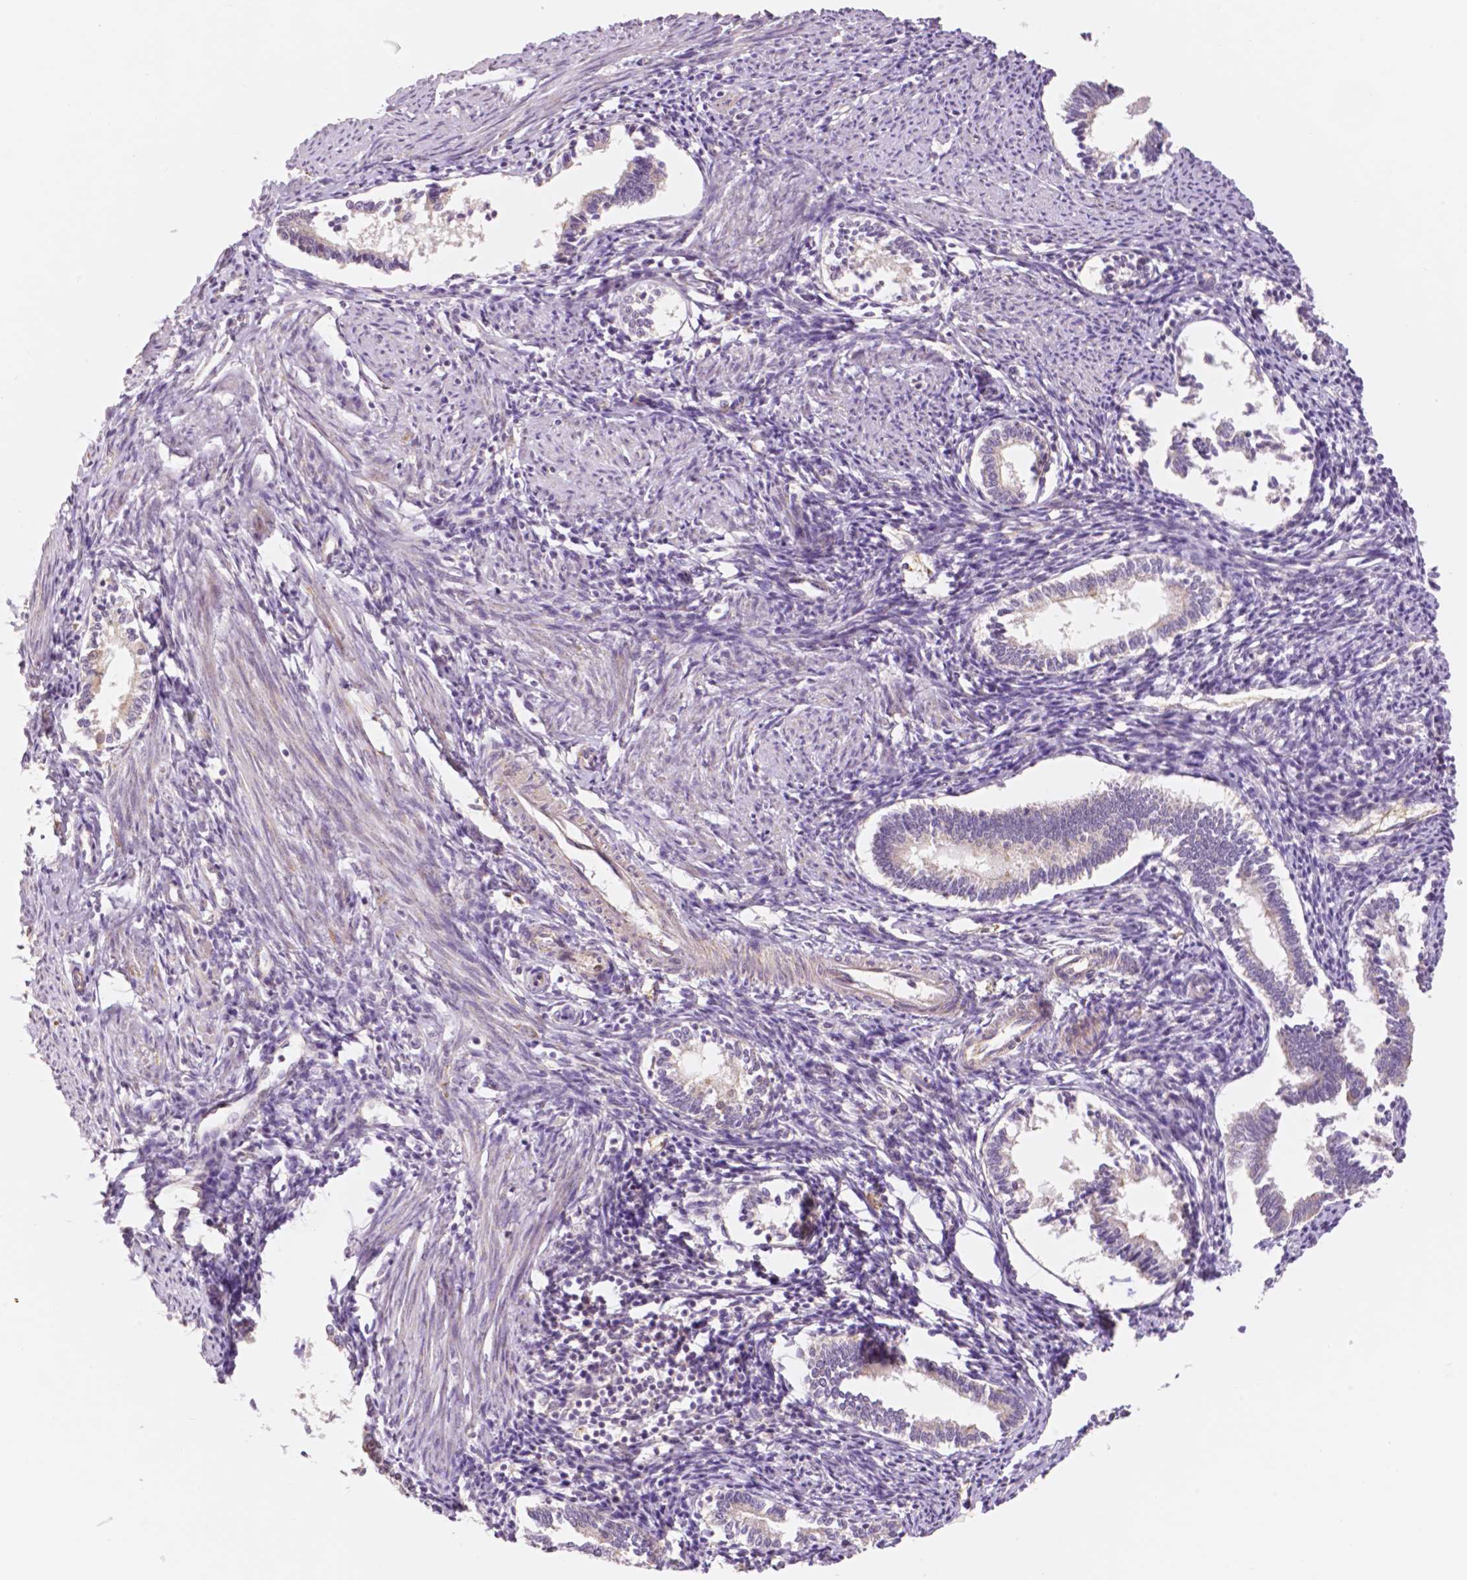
{"staining": {"intensity": "weak", "quantity": "<25%", "location": "cytoplasmic/membranous"}, "tissue": "endometrium", "cell_type": "Cells in endometrial stroma", "image_type": "normal", "snomed": [{"axis": "morphology", "description": "Normal tissue, NOS"}, {"axis": "topography", "description": "Endometrium"}], "caption": "This image is of normal endometrium stained with immunohistochemistry to label a protein in brown with the nuclei are counter-stained blue. There is no staining in cells in endometrial stroma.", "gene": "RHOT1", "patient": {"sex": "female", "age": 41}}